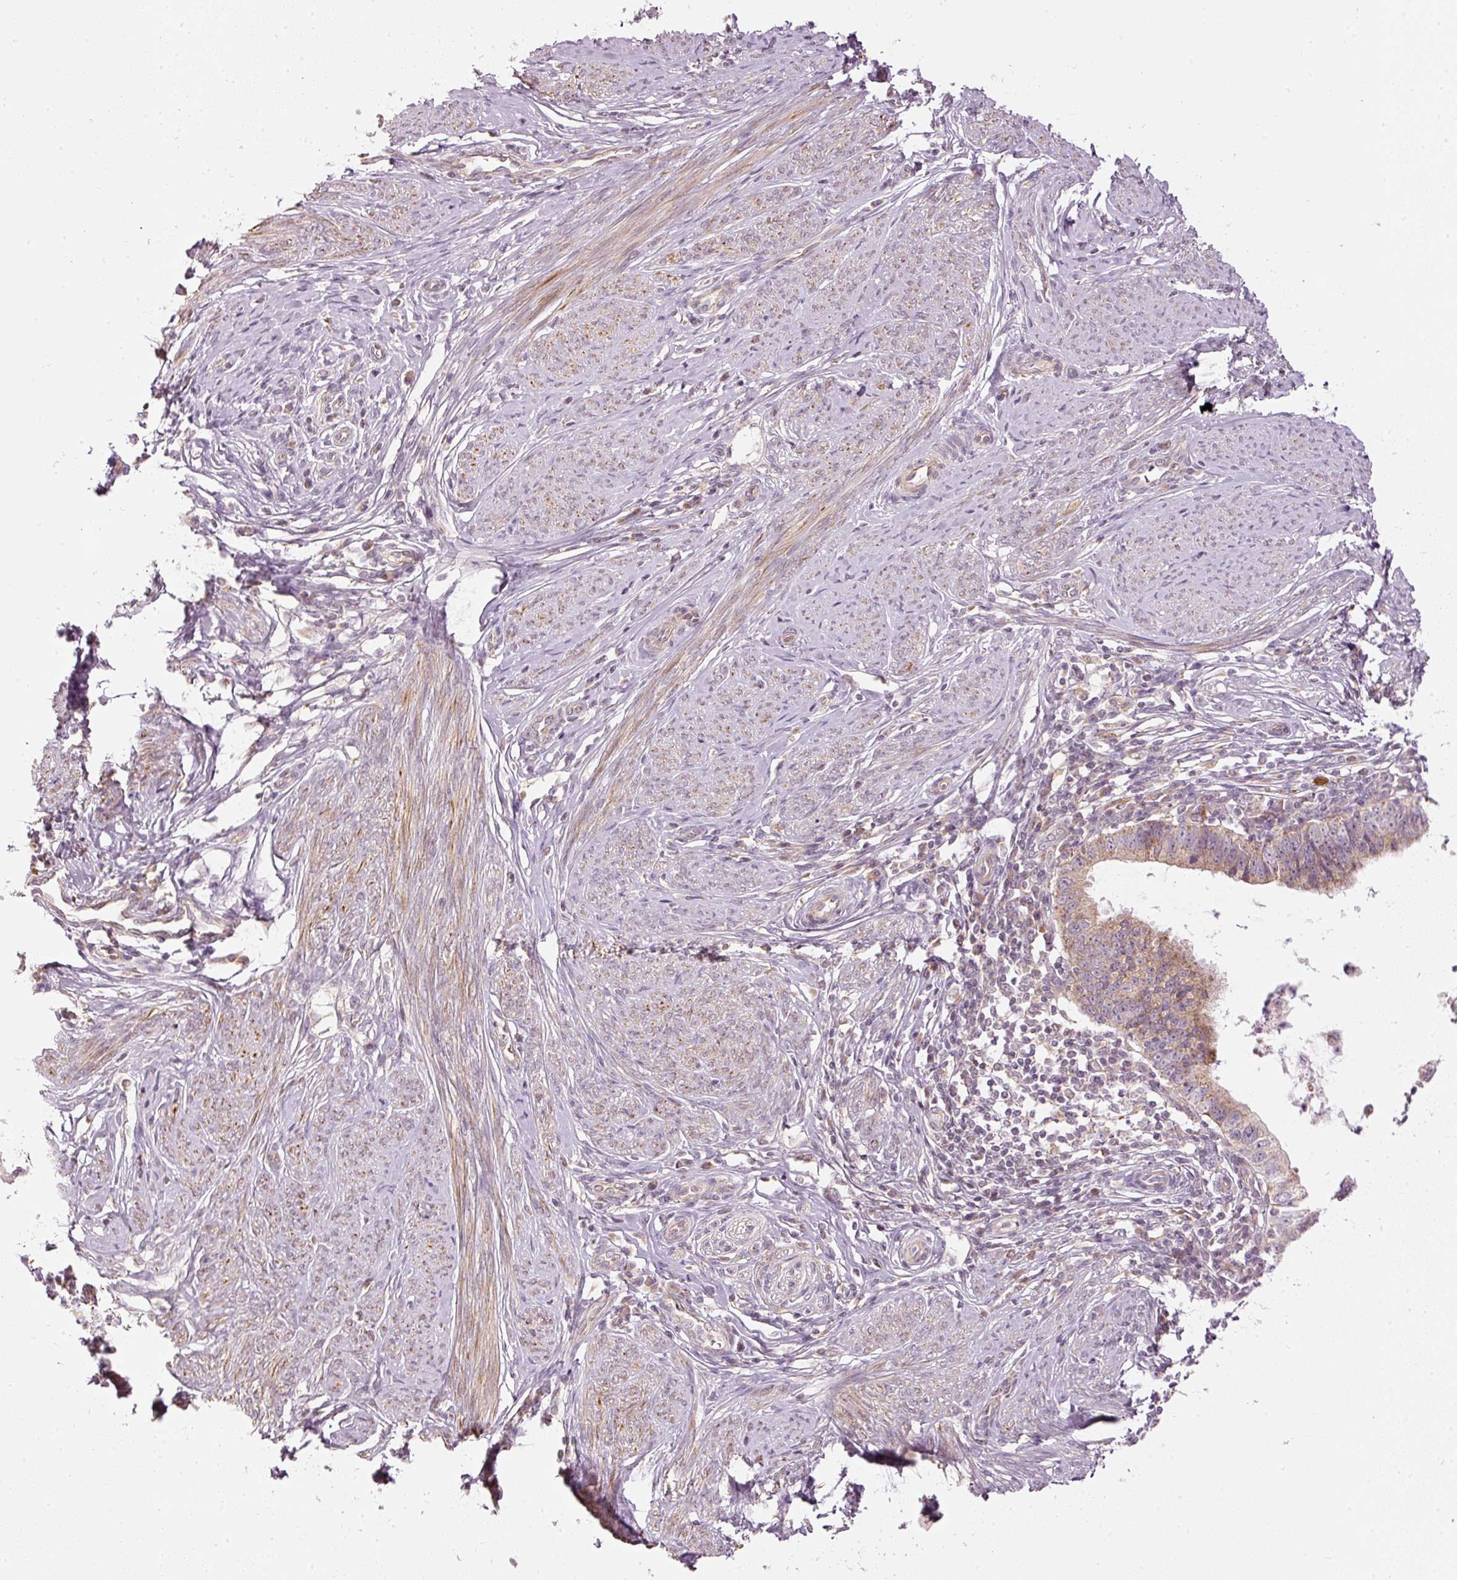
{"staining": {"intensity": "moderate", "quantity": ">75%", "location": "cytoplasmic/membranous"}, "tissue": "cervical cancer", "cell_type": "Tumor cells", "image_type": "cancer", "snomed": [{"axis": "morphology", "description": "Adenocarcinoma, NOS"}, {"axis": "topography", "description": "Cervix"}], "caption": "Tumor cells show medium levels of moderate cytoplasmic/membranous expression in about >75% of cells in cervical cancer.", "gene": "CDC20B", "patient": {"sex": "female", "age": 36}}